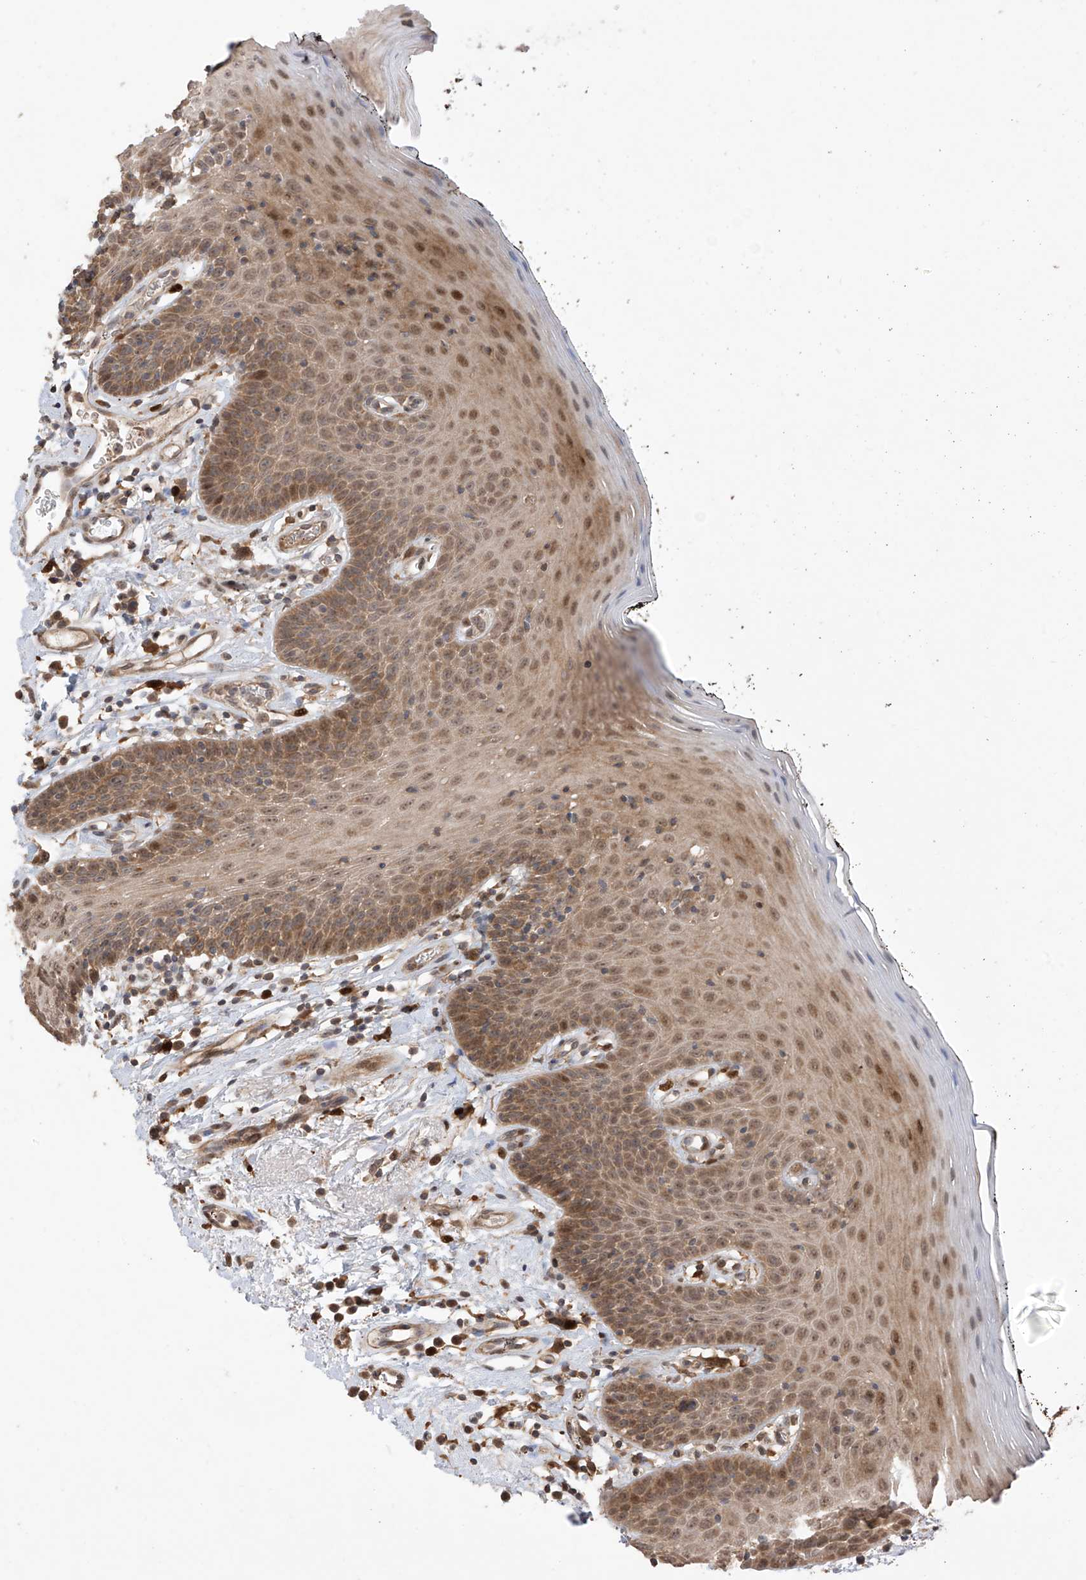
{"staining": {"intensity": "moderate", "quantity": ">75%", "location": "cytoplasmic/membranous,nuclear"}, "tissue": "oral mucosa", "cell_type": "Squamous epithelial cells", "image_type": "normal", "snomed": [{"axis": "morphology", "description": "Normal tissue, NOS"}, {"axis": "topography", "description": "Oral tissue"}], "caption": "Unremarkable oral mucosa shows moderate cytoplasmic/membranous,nuclear staining in approximately >75% of squamous epithelial cells.", "gene": "LATS1", "patient": {"sex": "male", "age": 74}}